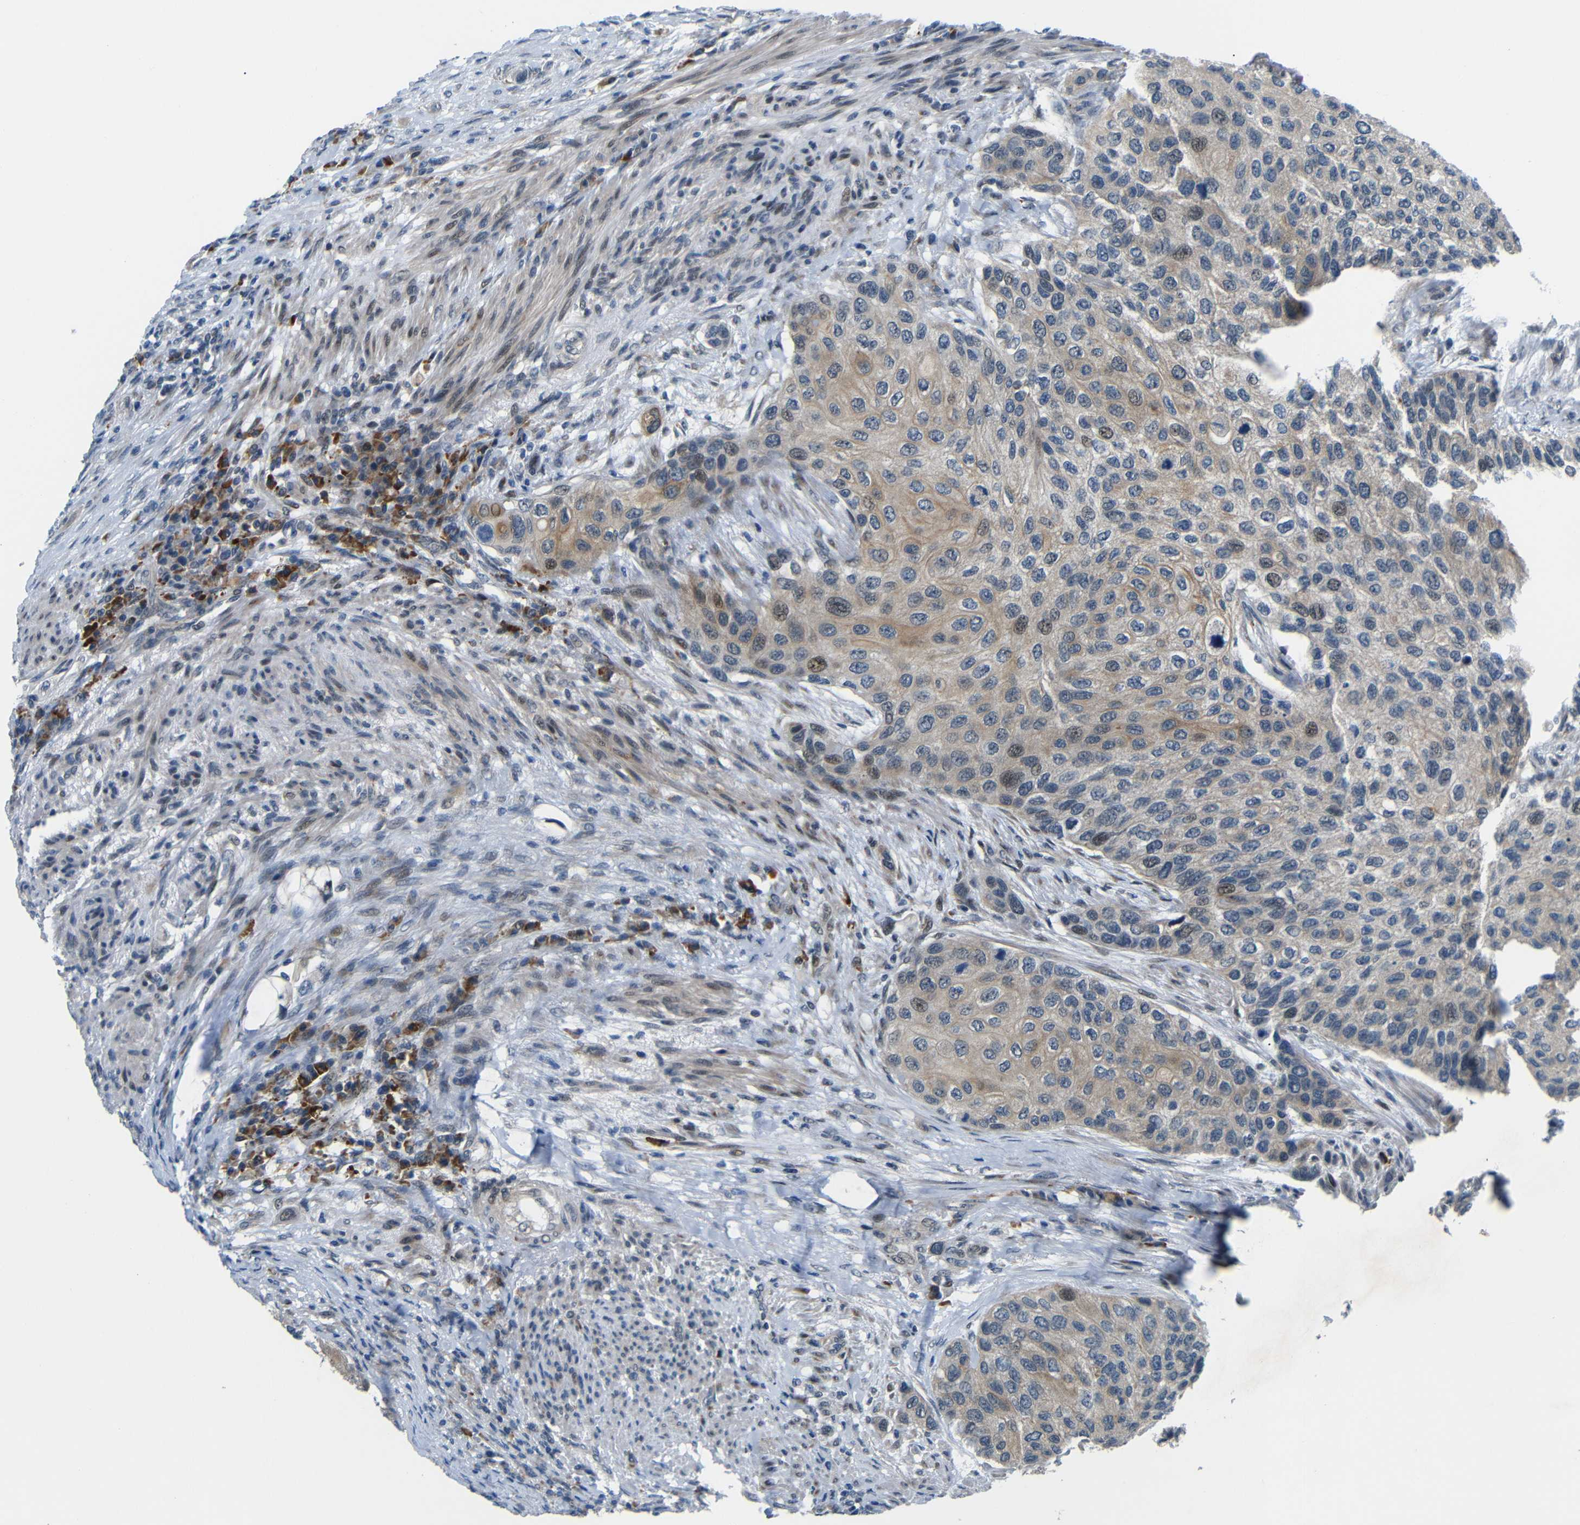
{"staining": {"intensity": "weak", "quantity": "25%-75%", "location": "cytoplasmic/membranous"}, "tissue": "urothelial cancer", "cell_type": "Tumor cells", "image_type": "cancer", "snomed": [{"axis": "morphology", "description": "Urothelial carcinoma, High grade"}, {"axis": "topography", "description": "Urinary bladder"}], "caption": "A histopathology image of human urothelial carcinoma (high-grade) stained for a protein shows weak cytoplasmic/membranous brown staining in tumor cells.", "gene": "SYDE1", "patient": {"sex": "female", "age": 56}}